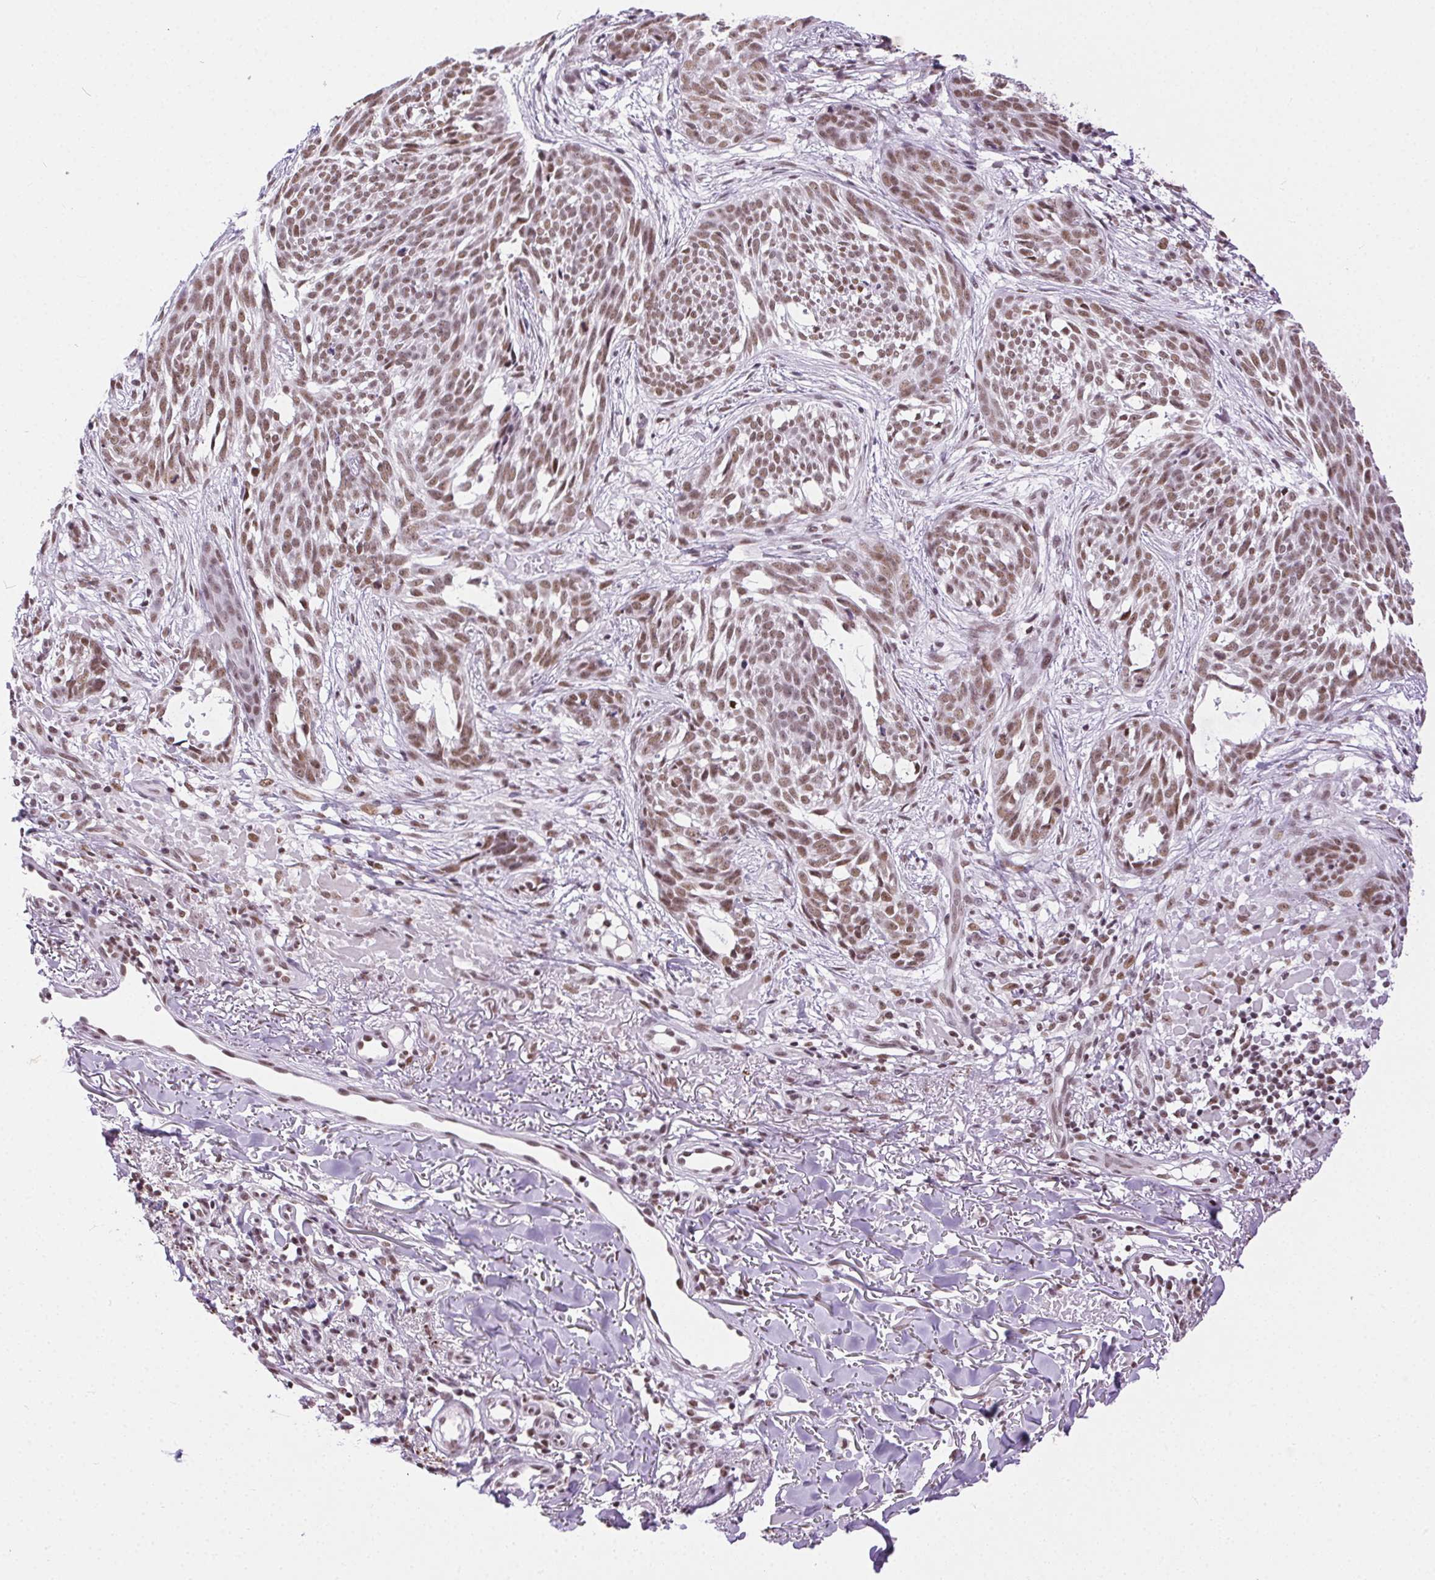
{"staining": {"intensity": "moderate", "quantity": ">75%", "location": "nuclear"}, "tissue": "skin cancer", "cell_type": "Tumor cells", "image_type": "cancer", "snomed": [{"axis": "morphology", "description": "Basal cell carcinoma"}, {"axis": "topography", "description": "Skin"}], "caption": "Basal cell carcinoma (skin) stained with DAB immunohistochemistry shows medium levels of moderate nuclear staining in approximately >75% of tumor cells.", "gene": "TRA2B", "patient": {"sex": "male", "age": 88}}